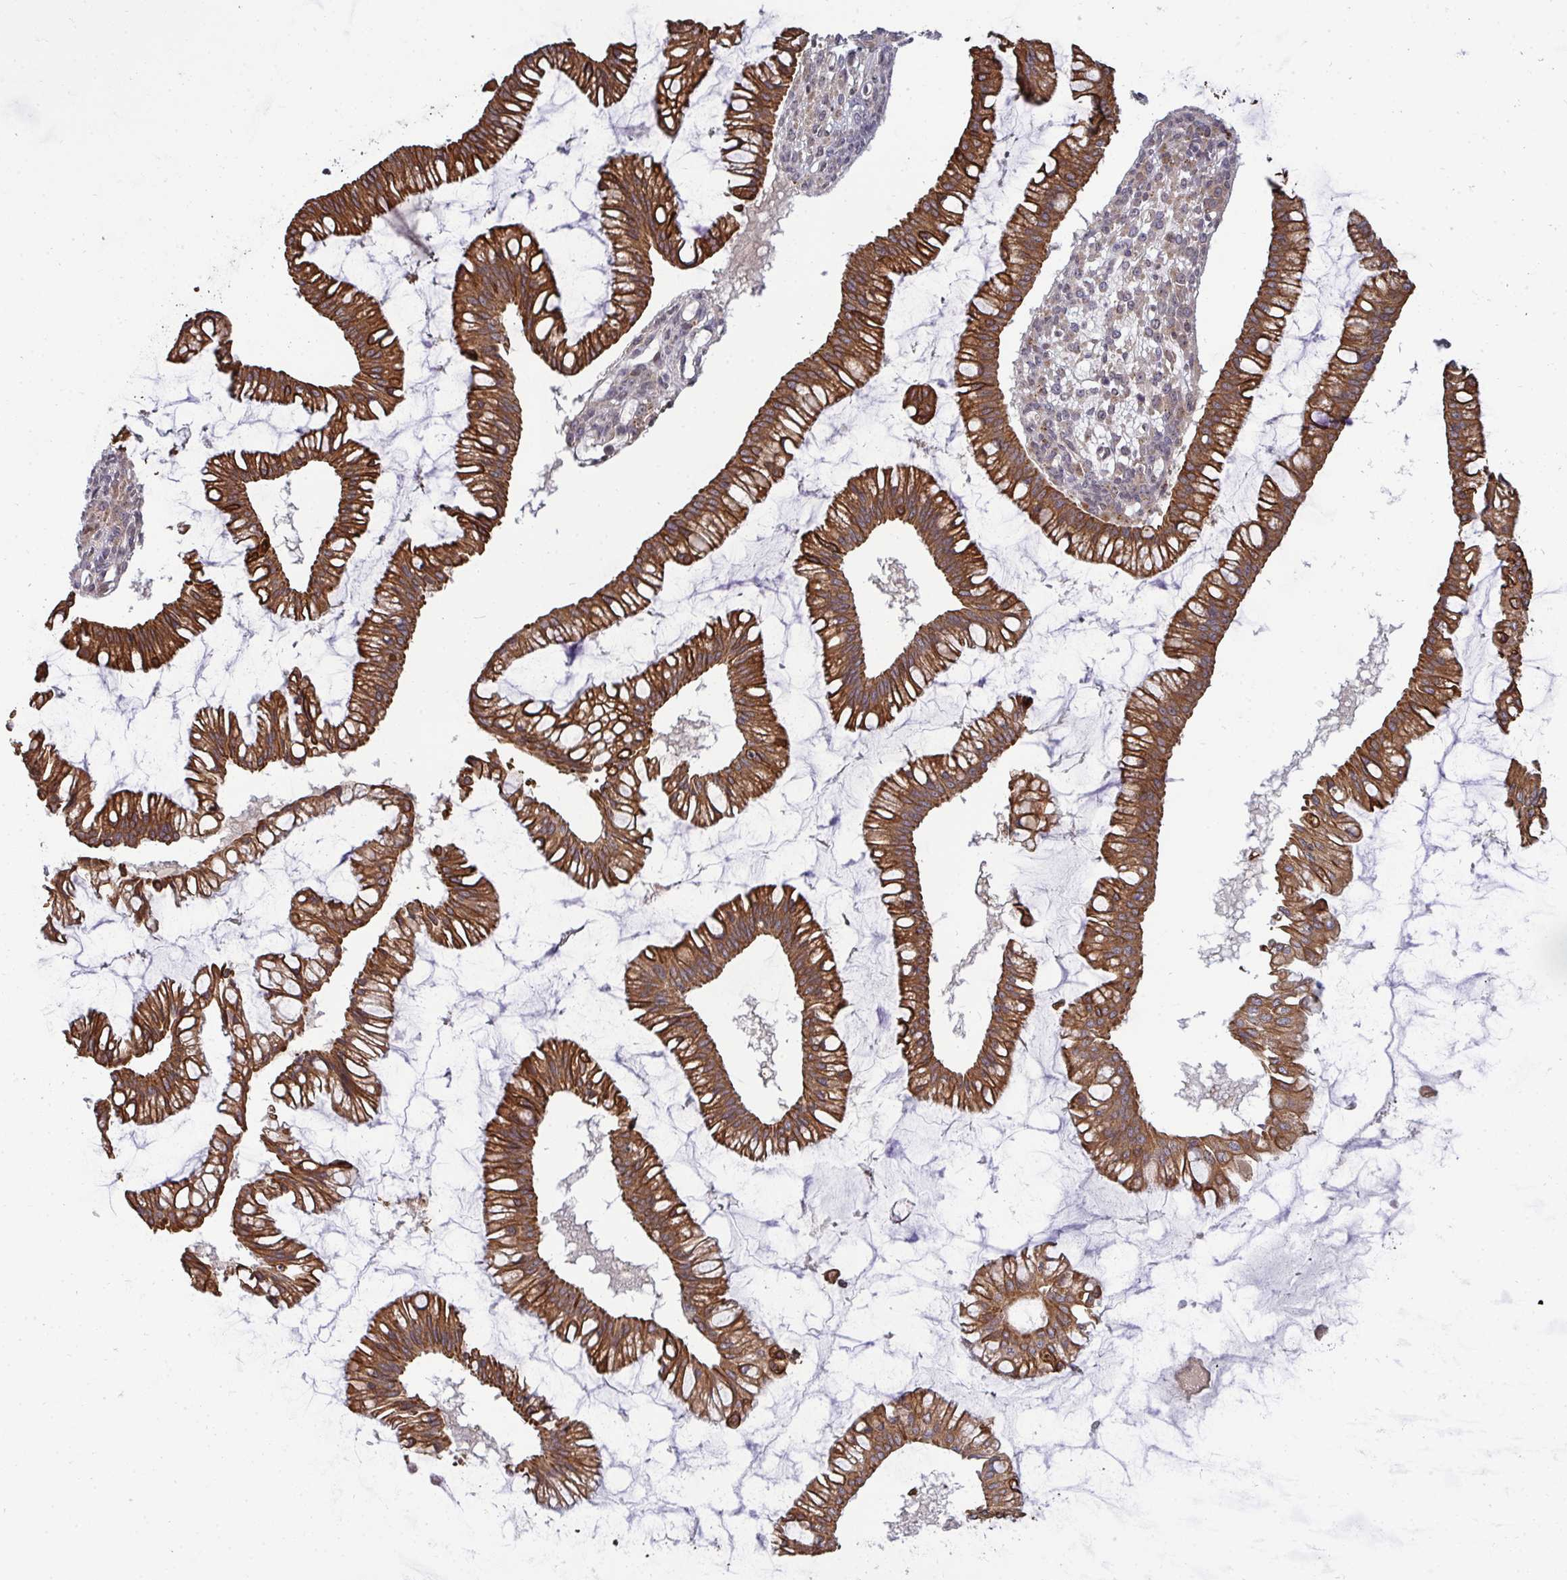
{"staining": {"intensity": "strong", "quantity": ">75%", "location": "cytoplasmic/membranous"}, "tissue": "ovarian cancer", "cell_type": "Tumor cells", "image_type": "cancer", "snomed": [{"axis": "morphology", "description": "Cystadenocarcinoma, mucinous, NOS"}, {"axis": "topography", "description": "Ovary"}], "caption": "A brown stain labels strong cytoplasmic/membranous positivity of a protein in ovarian cancer (mucinous cystadenocarcinoma) tumor cells.", "gene": "TRIM44", "patient": {"sex": "female", "age": 73}}